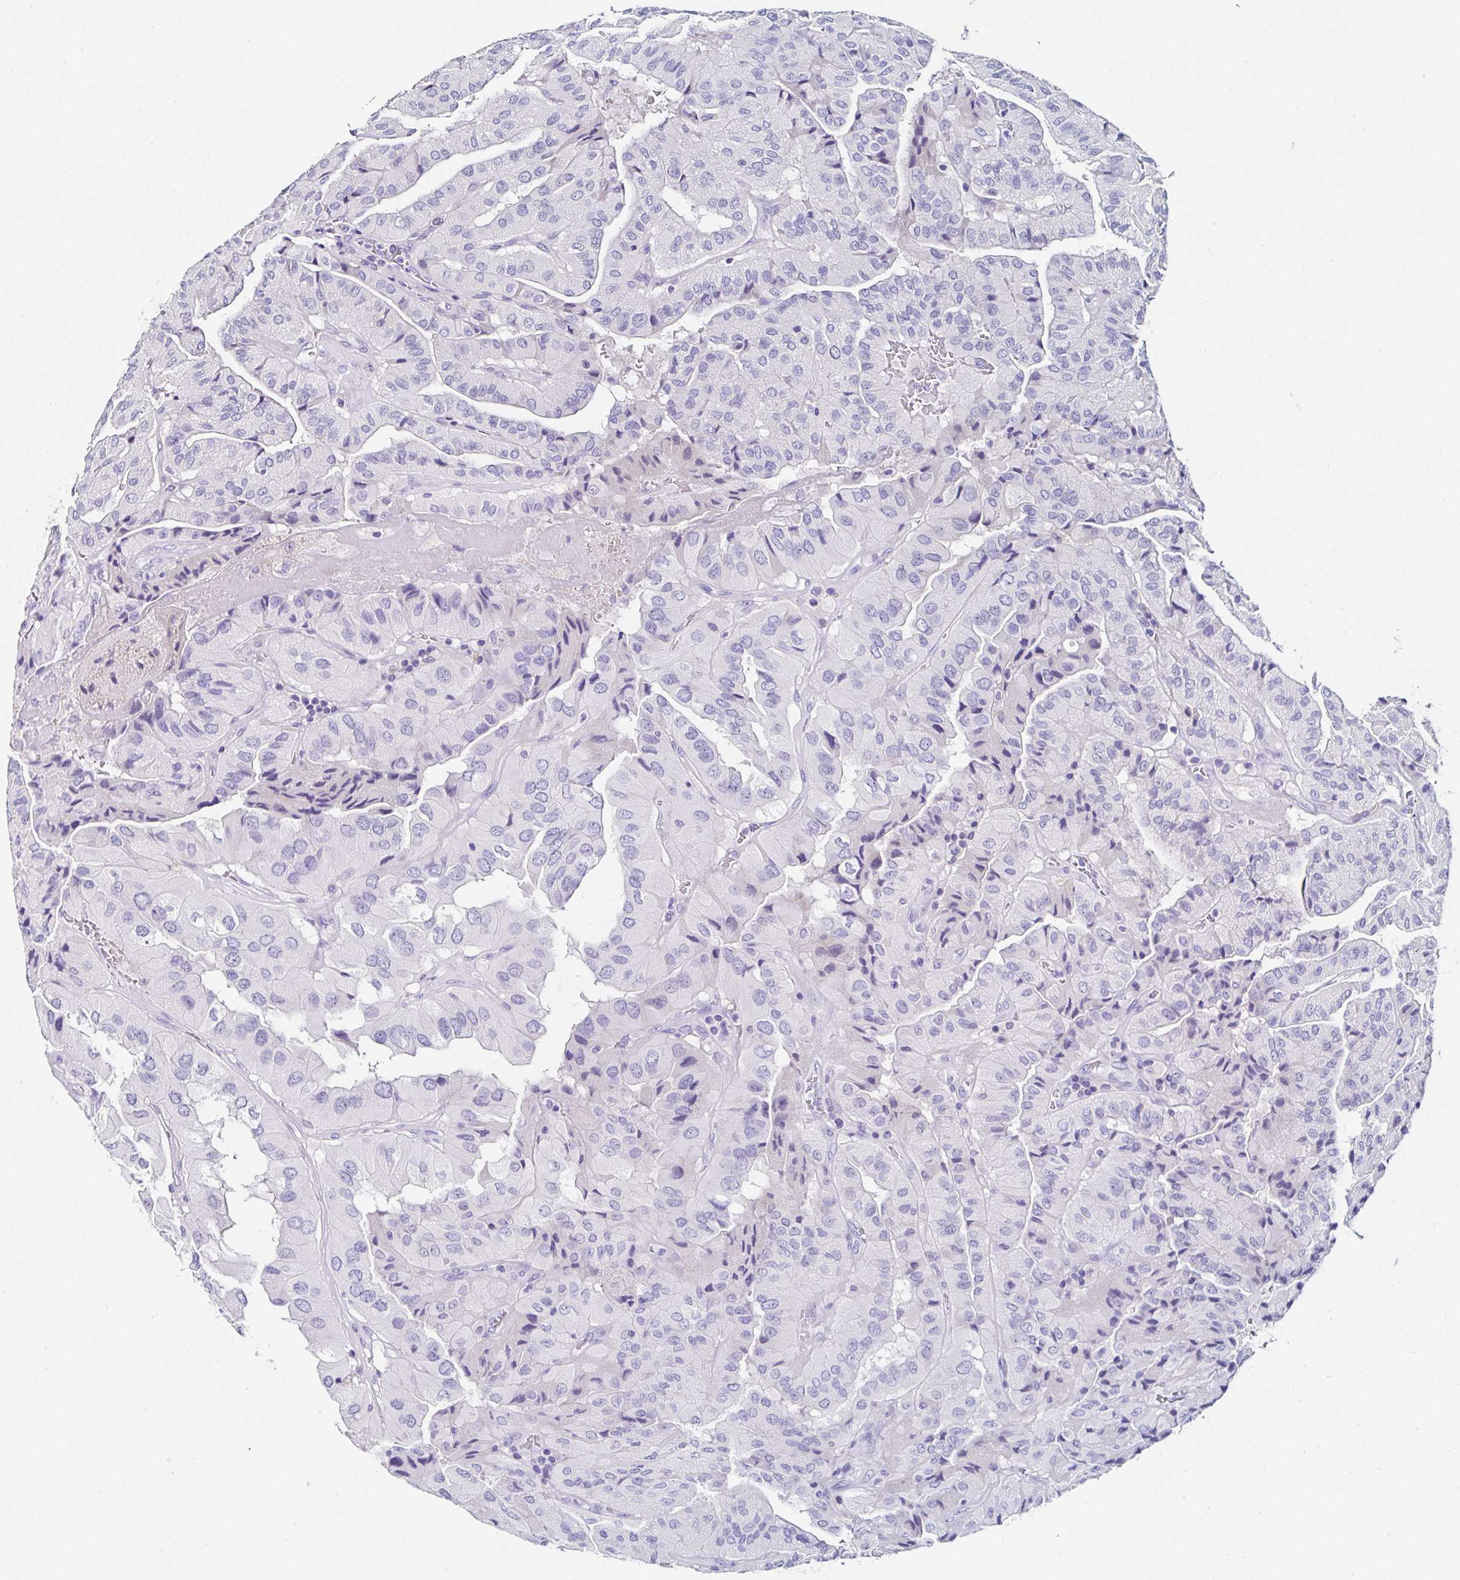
{"staining": {"intensity": "negative", "quantity": "none", "location": "none"}, "tissue": "thyroid cancer", "cell_type": "Tumor cells", "image_type": "cancer", "snomed": [{"axis": "morphology", "description": "Normal tissue, NOS"}, {"axis": "morphology", "description": "Papillary adenocarcinoma, NOS"}, {"axis": "topography", "description": "Thyroid gland"}], "caption": "High magnification brightfield microscopy of thyroid cancer stained with DAB (3,3'-diaminobenzidine) (brown) and counterstained with hematoxylin (blue): tumor cells show no significant staining.", "gene": "UGT3A1", "patient": {"sex": "female", "age": 59}}